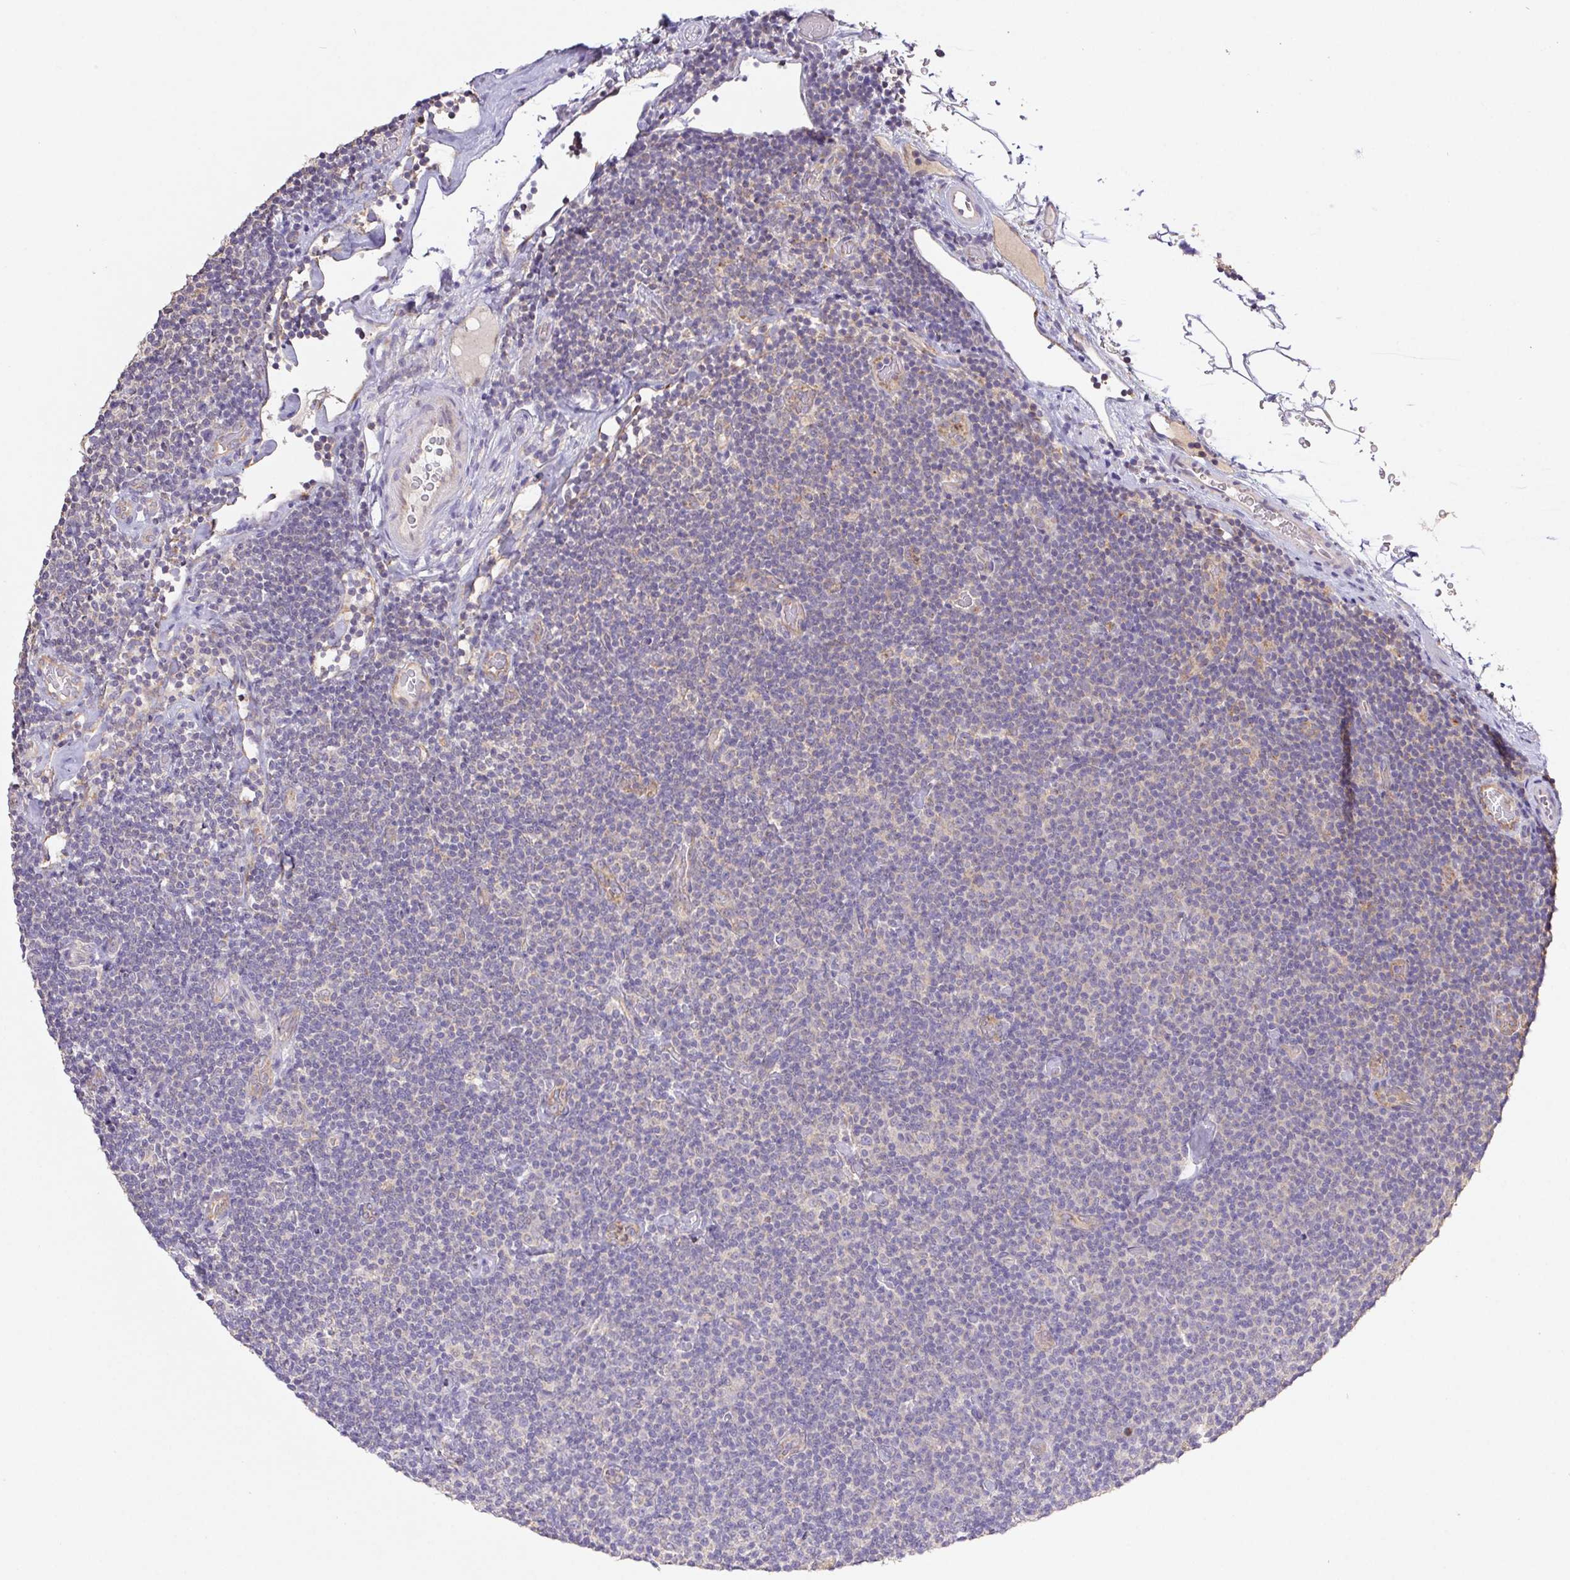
{"staining": {"intensity": "negative", "quantity": "none", "location": "none"}, "tissue": "lymphoma", "cell_type": "Tumor cells", "image_type": "cancer", "snomed": [{"axis": "morphology", "description": "Malignant lymphoma, non-Hodgkin's type, Low grade"}, {"axis": "topography", "description": "Lymph node"}], "caption": "Immunohistochemical staining of lymphoma exhibits no significant staining in tumor cells.", "gene": "RAB11A", "patient": {"sex": "male", "age": 81}}